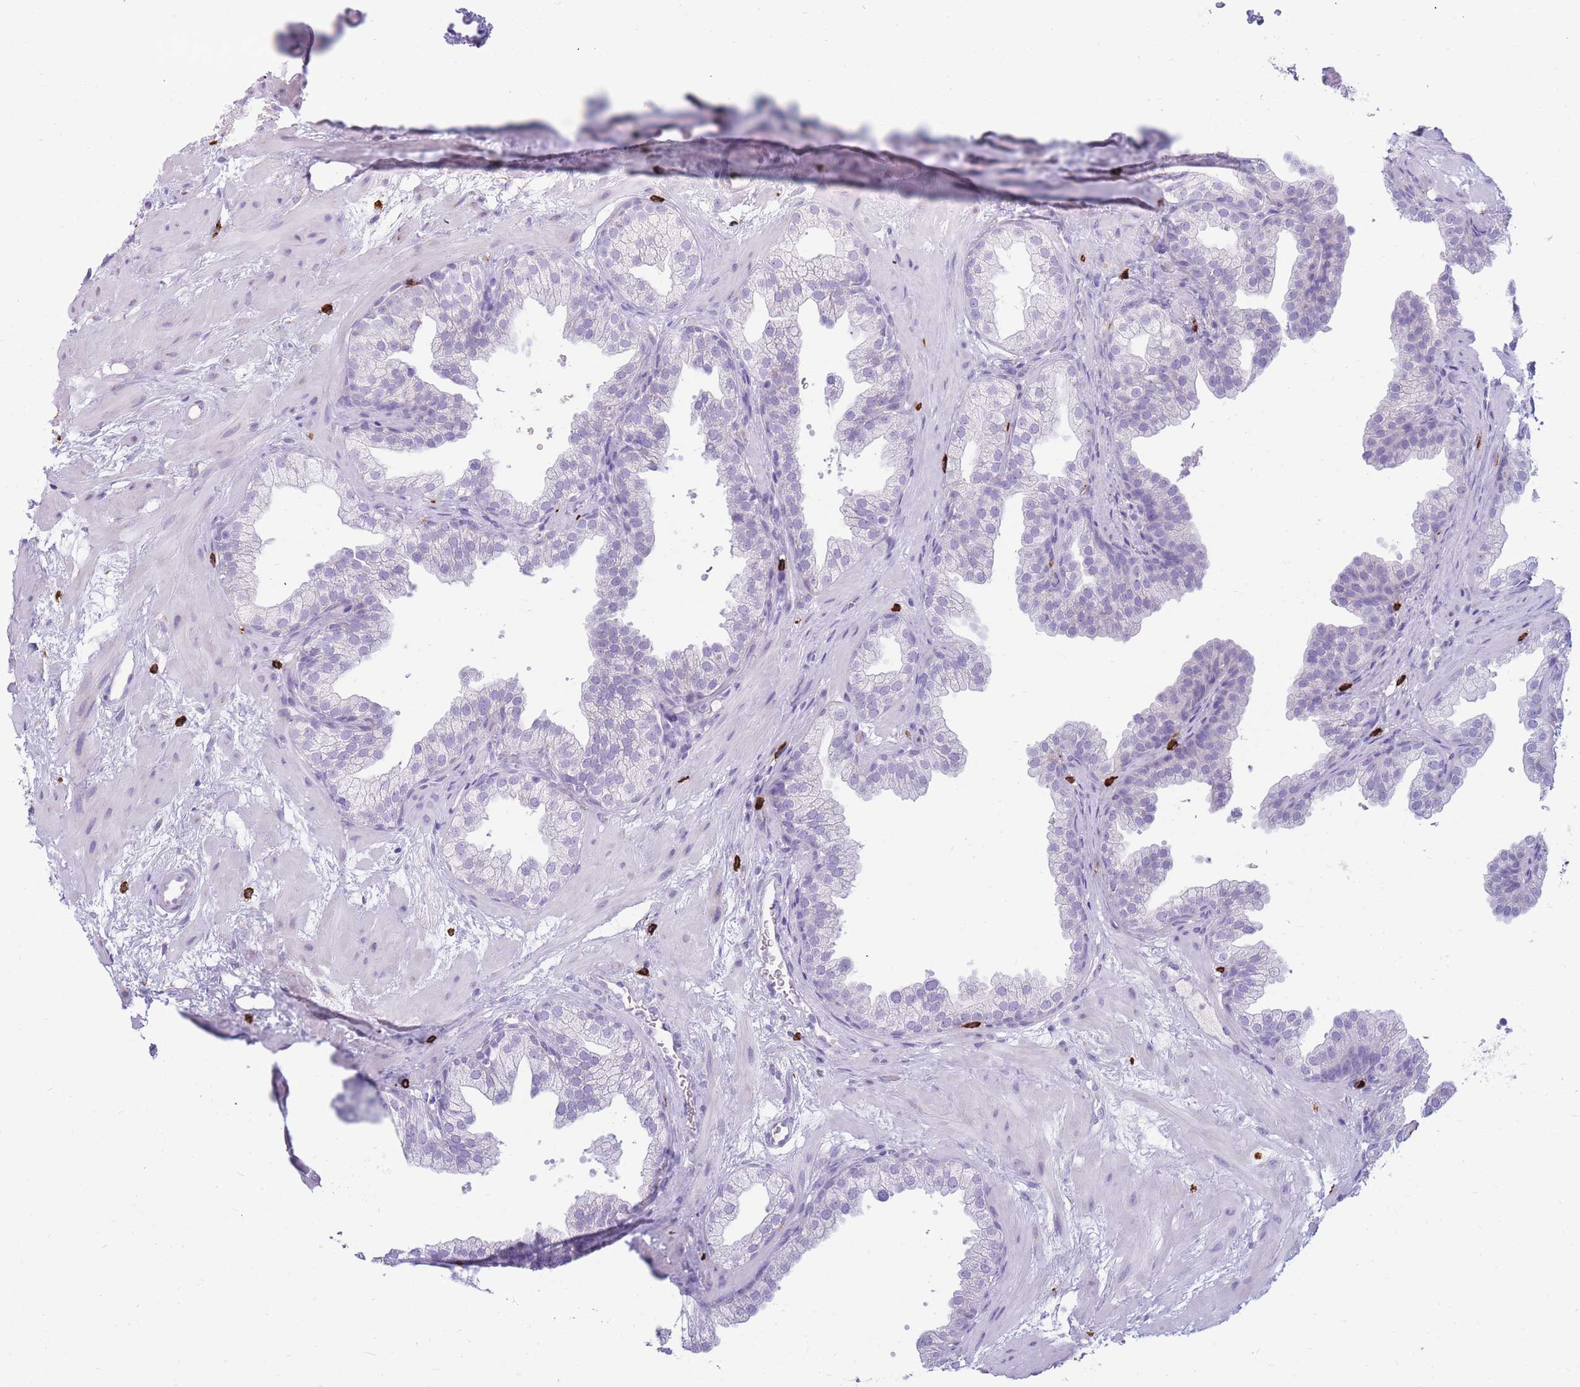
{"staining": {"intensity": "negative", "quantity": "none", "location": "none"}, "tissue": "prostate", "cell_type": "Glandular cells", "image_type": "normal", "snomed": [{"axis": "morphology", "description": "Normal tissue, NOS"}, {"axis": "topography", "description": "Prostate"}], "caption": "A high-resolution photomicrograph shows immunohistochemistry staining of benign prostate, which displays no significant expression in glandular cells. (DAB immunohistochemistry (IHC) with hematoxylin counter stain).", "gene": "TPSAB1", "patient": {"sex": "male", "age": 37}}